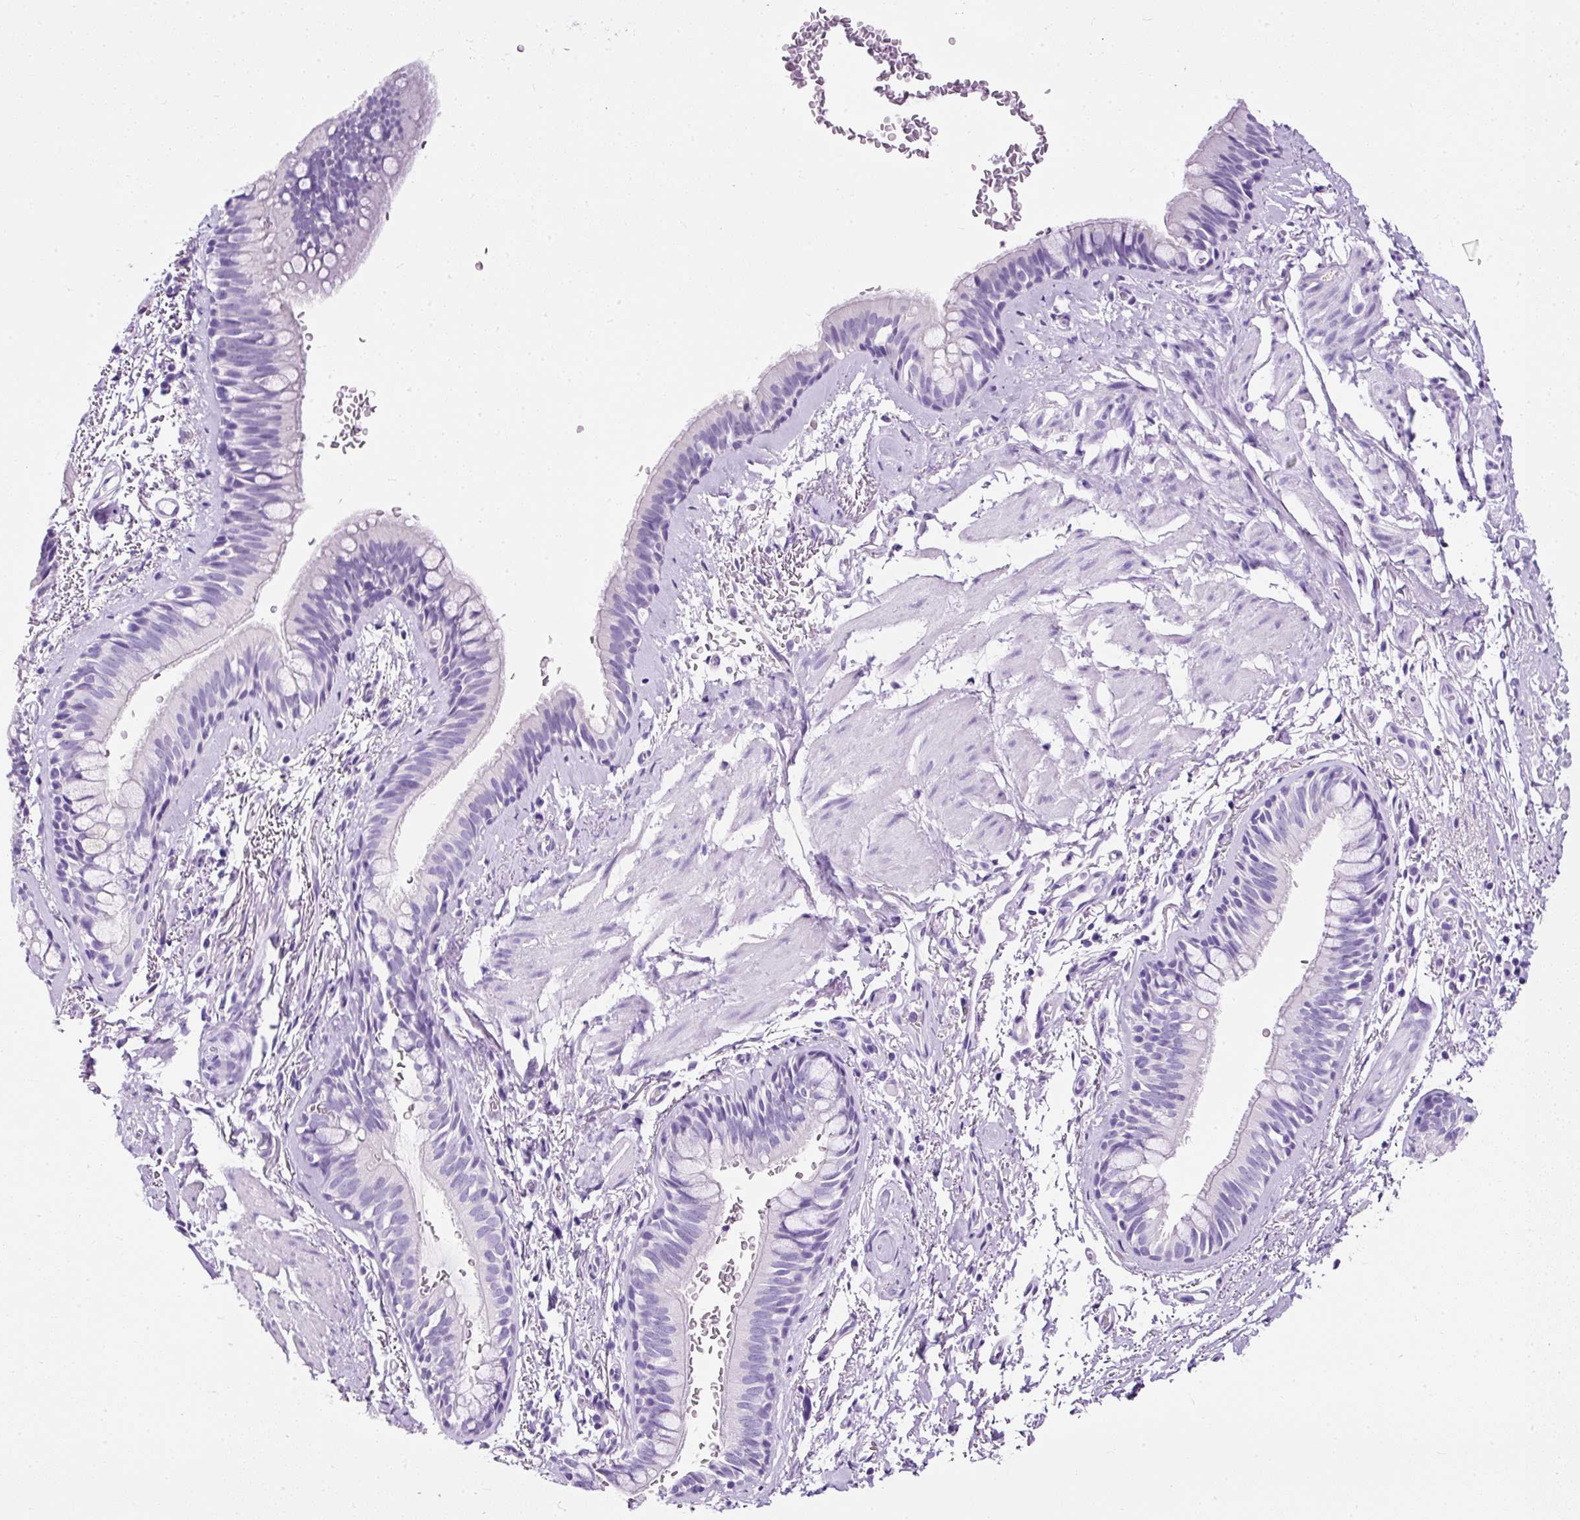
{"staining": {"intensity": "negative", "quantity": "none", "location": "none"}, "tissue": "bronchus", "cell_type": "Respiratory epithelial cells", "image_type": "normal", "snomed": [{"axis": "morphology", "description": "Normal tissue, NOS"}, {"axis": "topography", "description": "Bronchus"}], "caption": "DAB immunohistochemical staining of unremarkable human bronchus shows no significant expression in respiratory epithelial cells. (Stains: DAB (3,3'-diaminobenzidine) IHC with hematoxylin counter stain, Microscopy: brightfield microscopy at high magnification).", "gene": "NTS", "patient": {"sex": "male", "age": 67}}